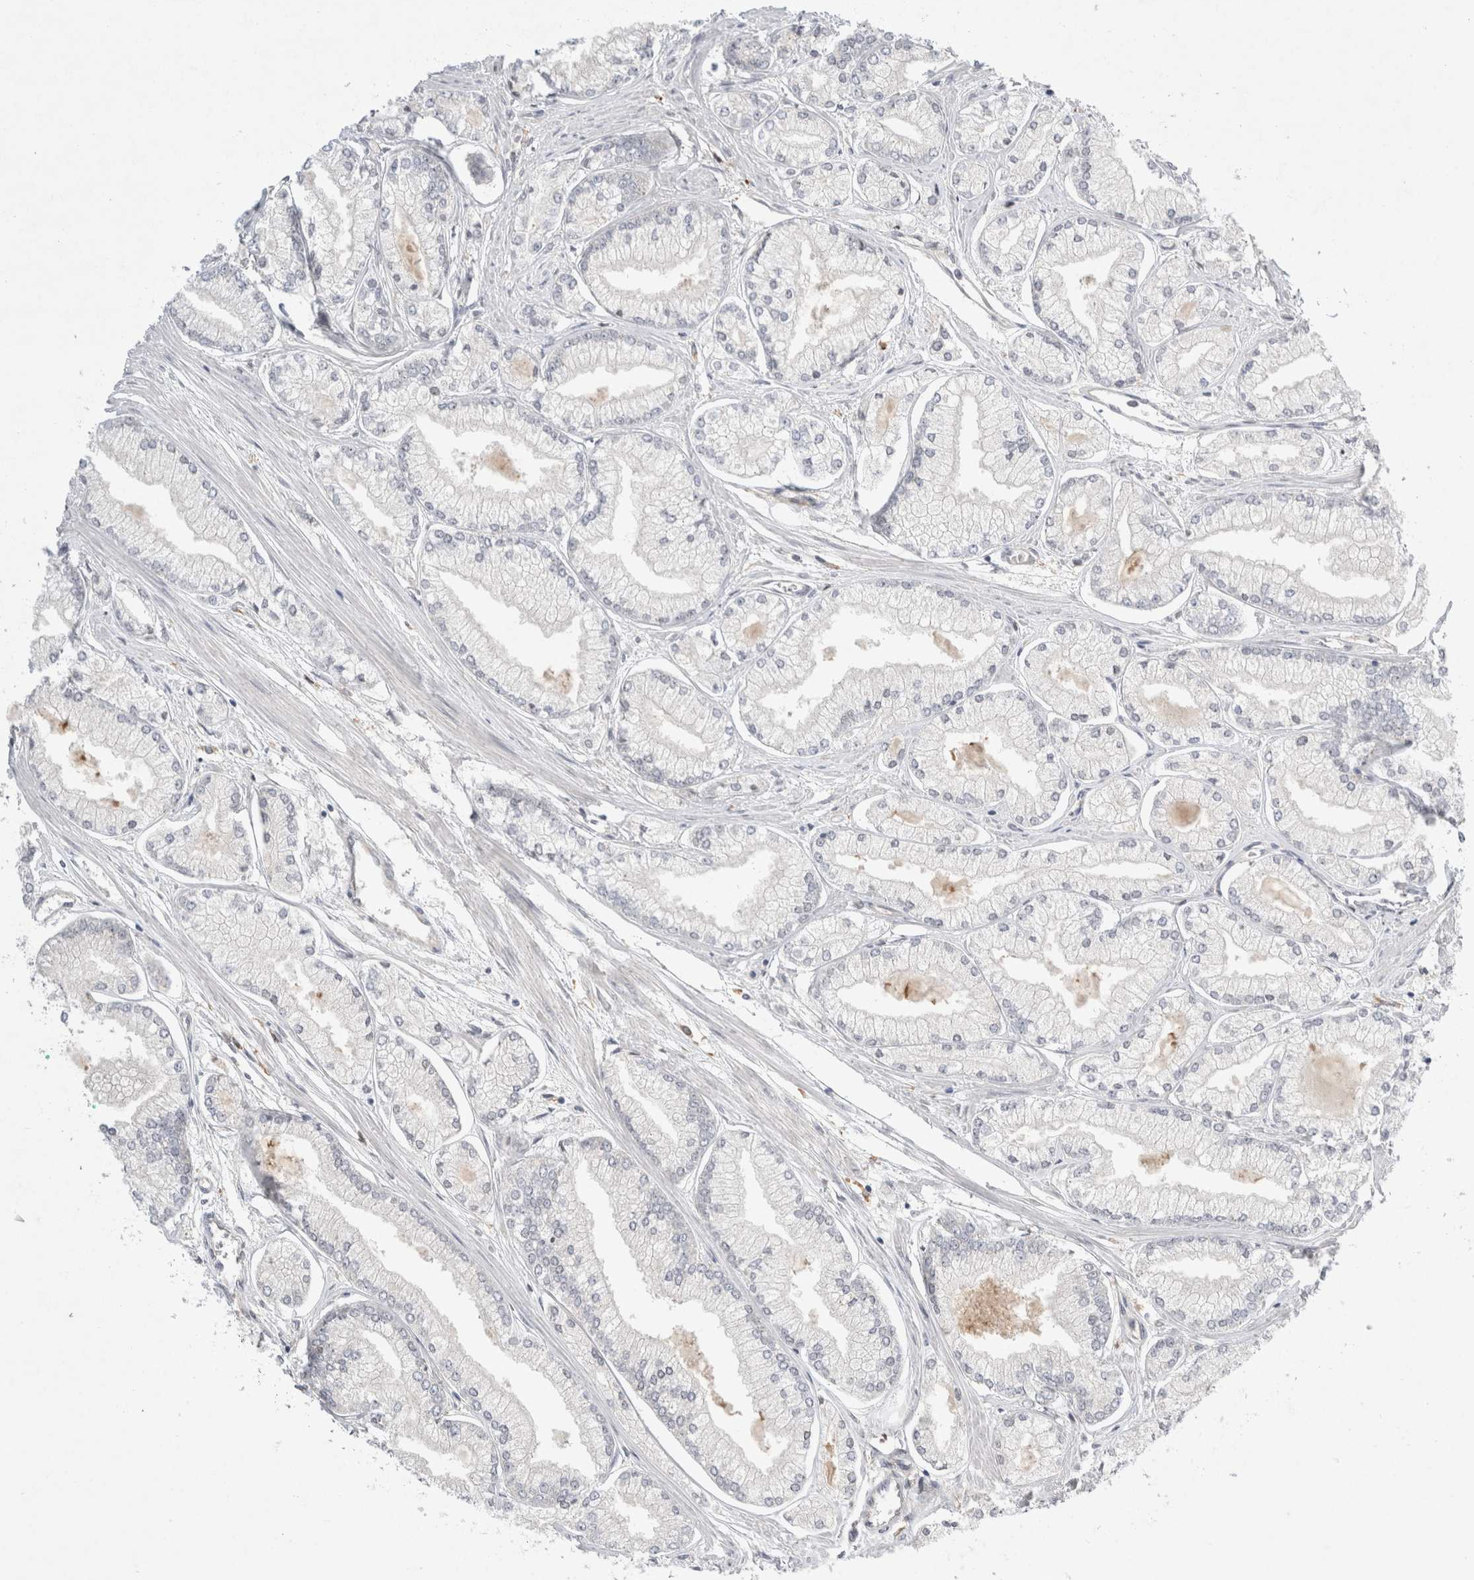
{"staining": {"intensity": "negative", "quantity": "none", "location": "none"}, "tissue": "prostate cancer", "cell_type": "Tumor cells", "image_type": "cancer", "snomed": [{"axis": "morphology", "description": "Adenocarcinoma, Low grade"}, {"axis": "topography", "description": "Prostate"}], "caption": "Low-grade adenocarcinoma (prostate) stained for a protein using IHC exhibits no staining tumor cells.", "gene": "CDCA7L", "patient": {"sex": "male", "age": 52}}